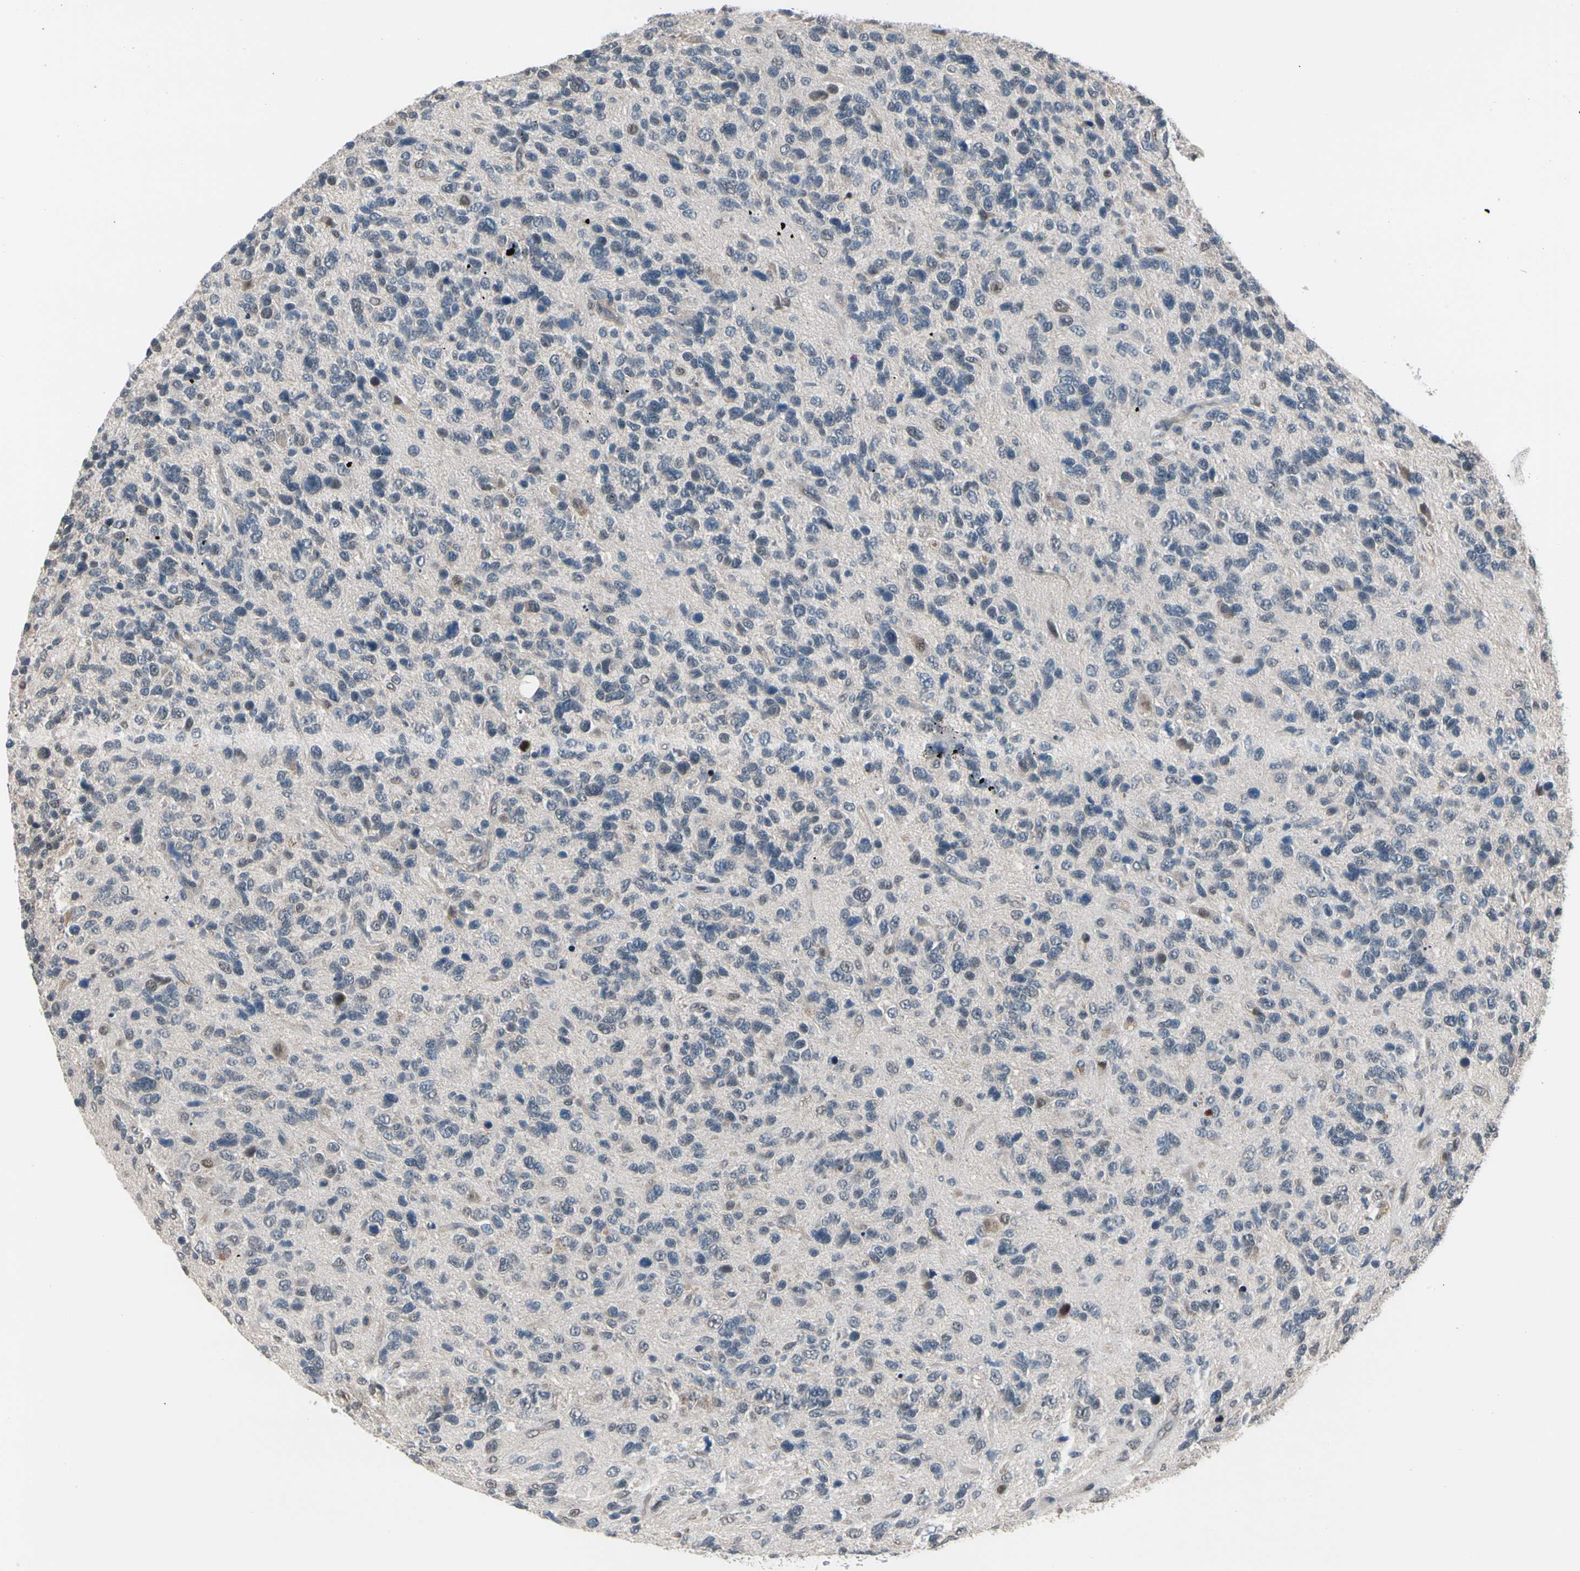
{"staining": {"intensity": "weak", "quantity": "<25%", "location": "cytoplasmic/membranous,nuclear"}, "tissue": "glioma", "cell_type": "Tumor cells", "image_type": "cancer", "snomed": [{"axis": "morphology", "description": "Glioma, malignant, High grade"}, {"axis": "topography", "description": "Brain"}], "caption": "This is an IHC histopathology image of human glioma. There is no staining in tumor cells.", "gene": "PSMA2", "patient": {"sex": "female", "age": 58}}